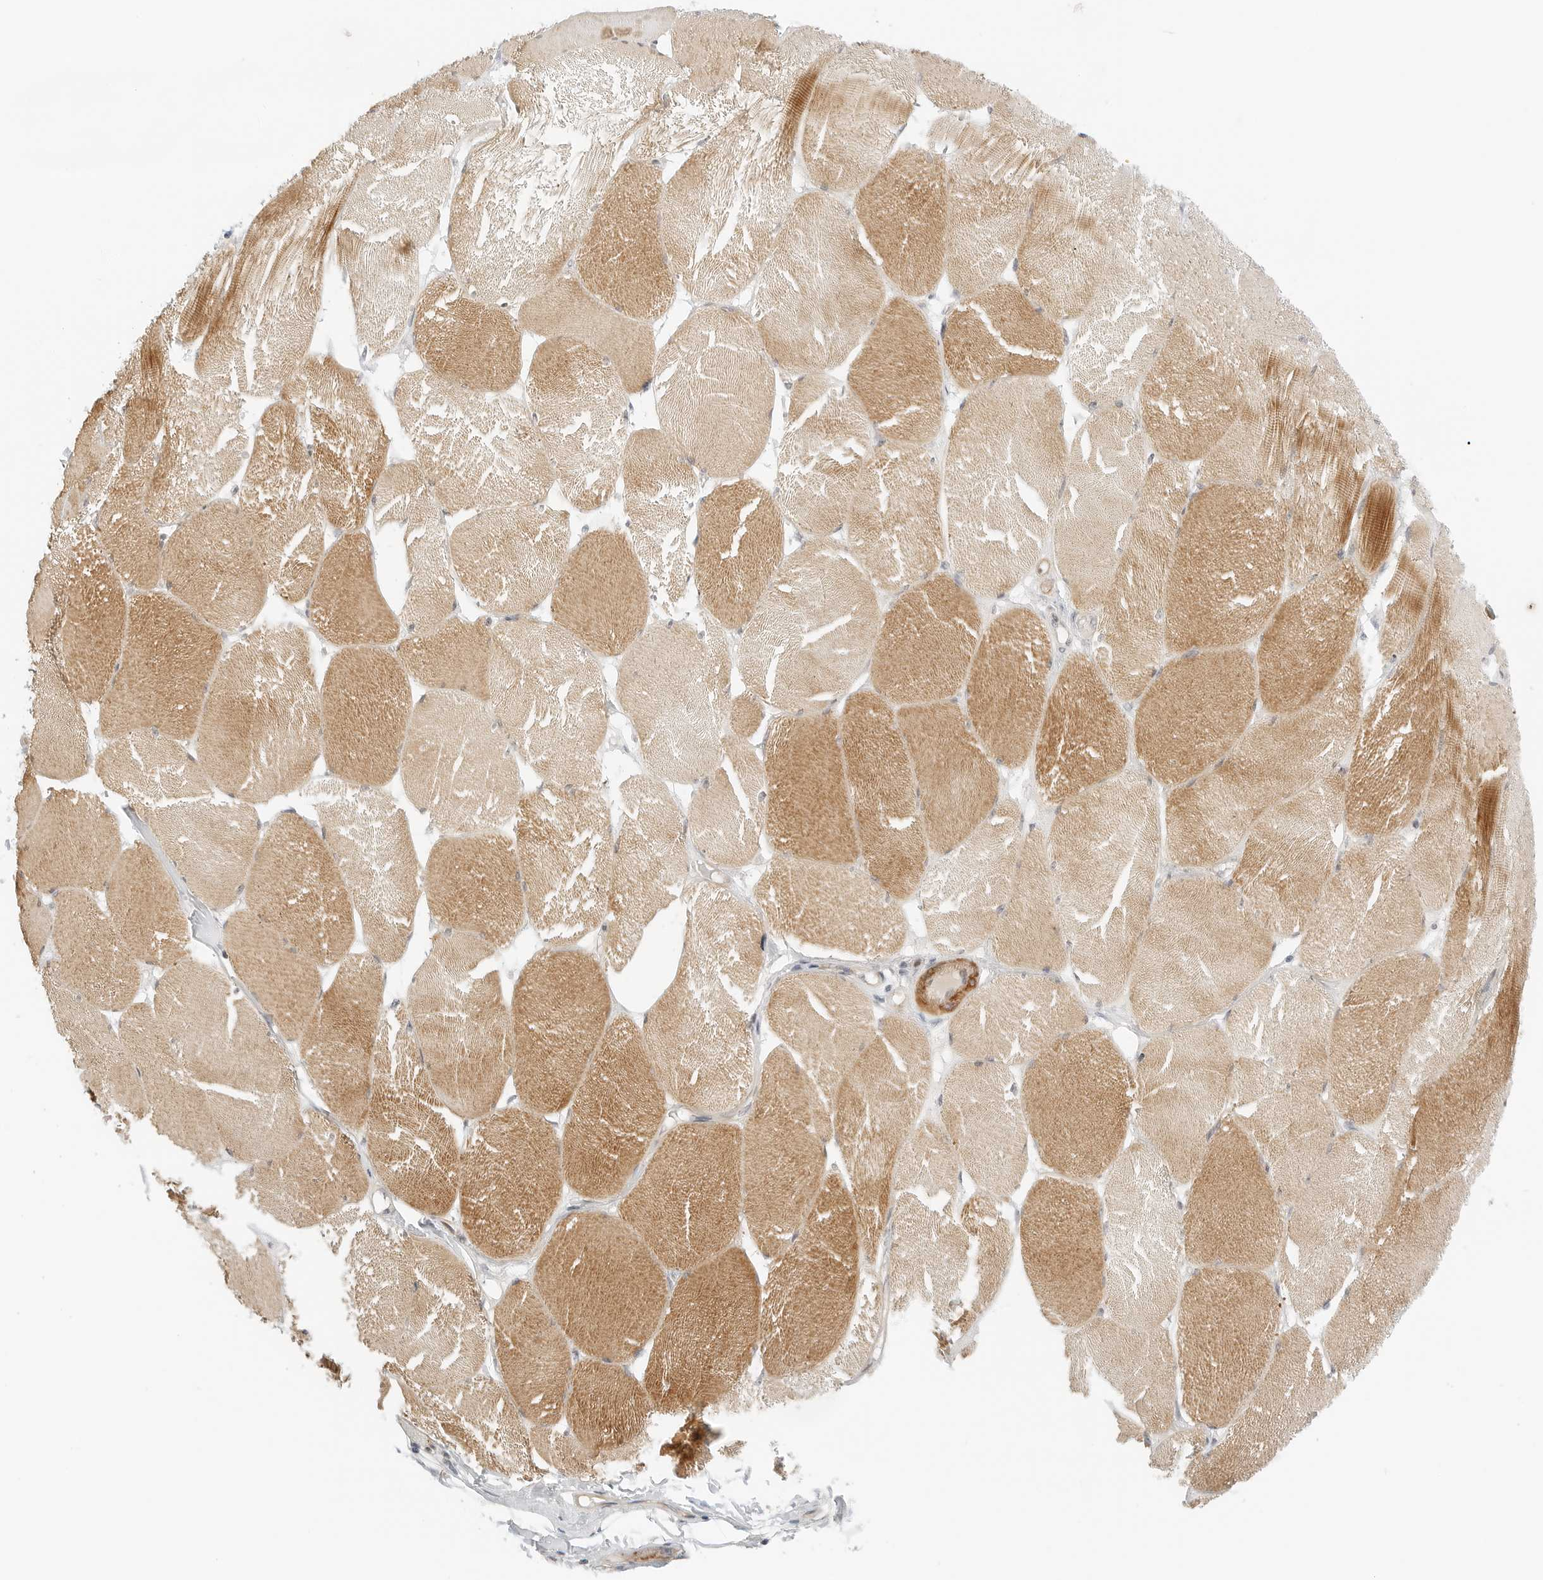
{"staining": {"intensity": "moderate", "quantity": "25%-75%", "location": "cytoplasmic/membranous"}, "tissue": "skeletal muscle", "cell_type": "Myocytes", "image_type": "normal", "snomed": [{"axis": "morphology", "description": "Normal tissue, NOS"}, {"axis": "topography", "description": "Skin"}, {"axis": "topography", "description": "Skeletal muscle"}], "caption": "An immunohistochemistry micrograph of unremarkable tissue is shown. Protein staining in brown highlights moderate cytoplasmic/membranous positivity in skeletal muscle within myocytes.", "gene": "IQCC", "patient": {"sex": "male", "age": 83}}